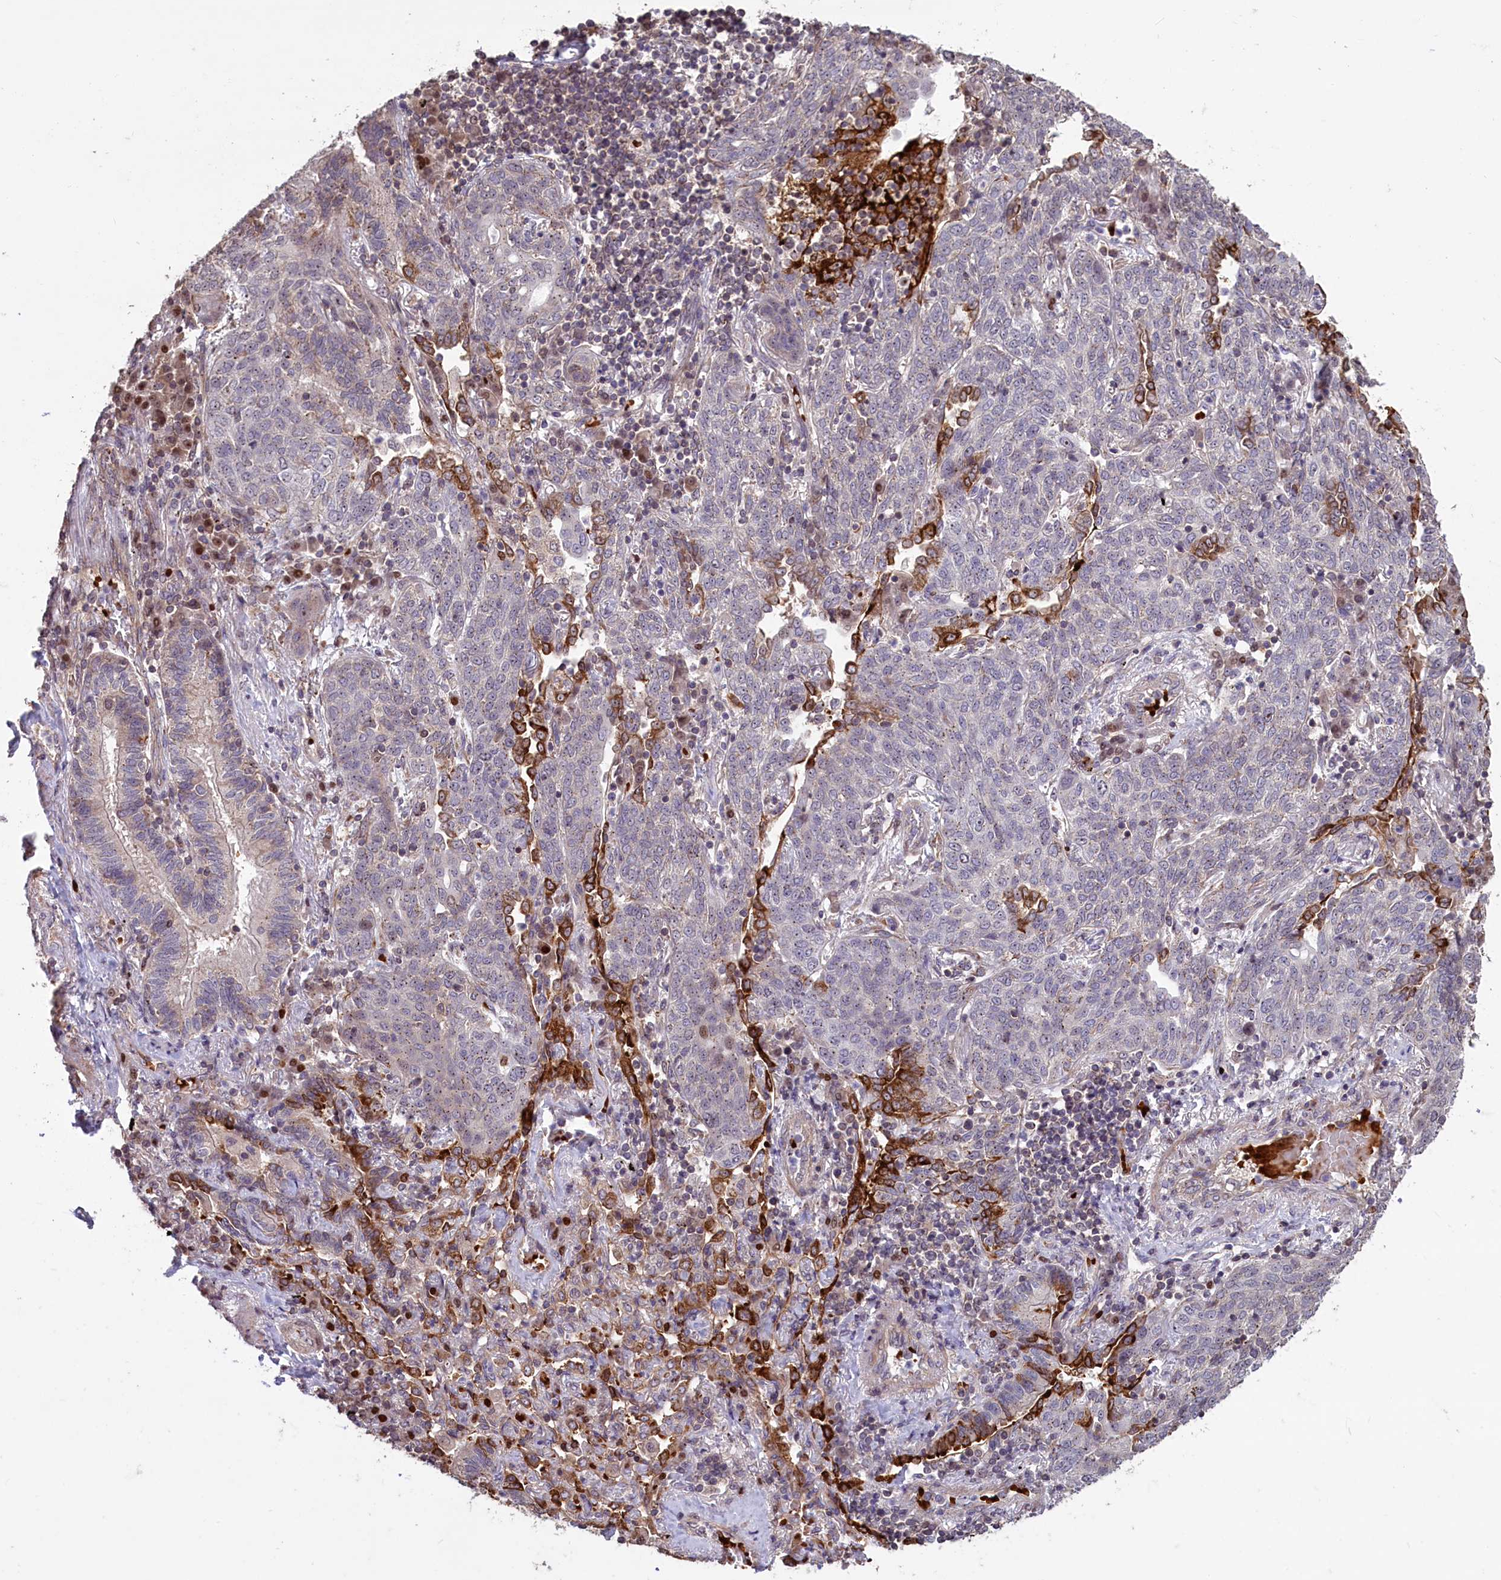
{"staining": {"intensity": "negative", "quantity": "none", "location": "none"}, "tissue": "lung cancer", "cell_type": "Tumor cells", "image_type": "cancer", "snomed": [{"axis": "morphology", "description": "Squamous cell carcinoma, NOS"}, {"axis": "topography", "description": "Lung"}], "caption": "DAB immunohistochemical staining of human lung cancer (squamous cell carcinoma) displays no significant positivity in tumor cells. (DAB immunohistochemistry, high magnification).", "gene": "SHFL", "patient": {"sex": "female", "age": 70}}